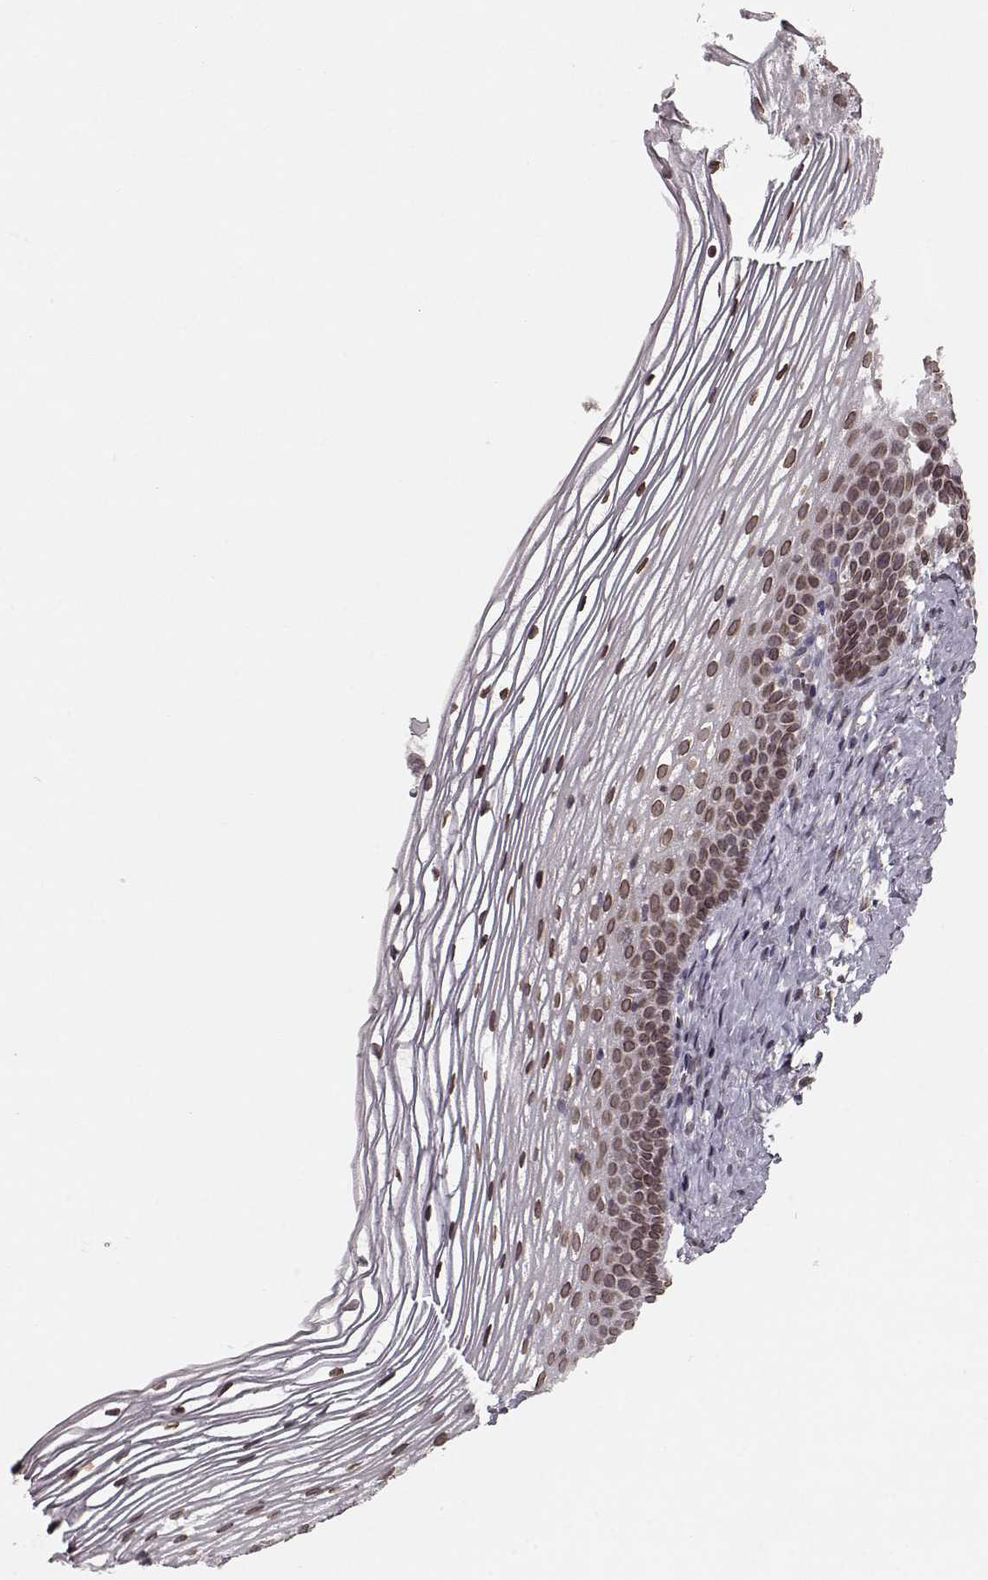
{"staining": {"intensity": "weak", "quantity": ">75%", "location": "cytoplasmic/membranous,nuclear"}, "tissue": "cervix", "cell_type": "Glandular cells", "image_type": "normal", "snomed": [{"axis": "morphology", "description": "Normal tissue, NOS"}, {"axis": "topography", "description": "Cervix"}], "caption": "This is an image of immunohistochemistry (IHC) staining of unremarkable cervix, which shows weak expression in the cytoplasmic/membranous,nuclear of glandular cells.", "gene": "DCAF12", "patient": {"sex": "female", "age": 39}}